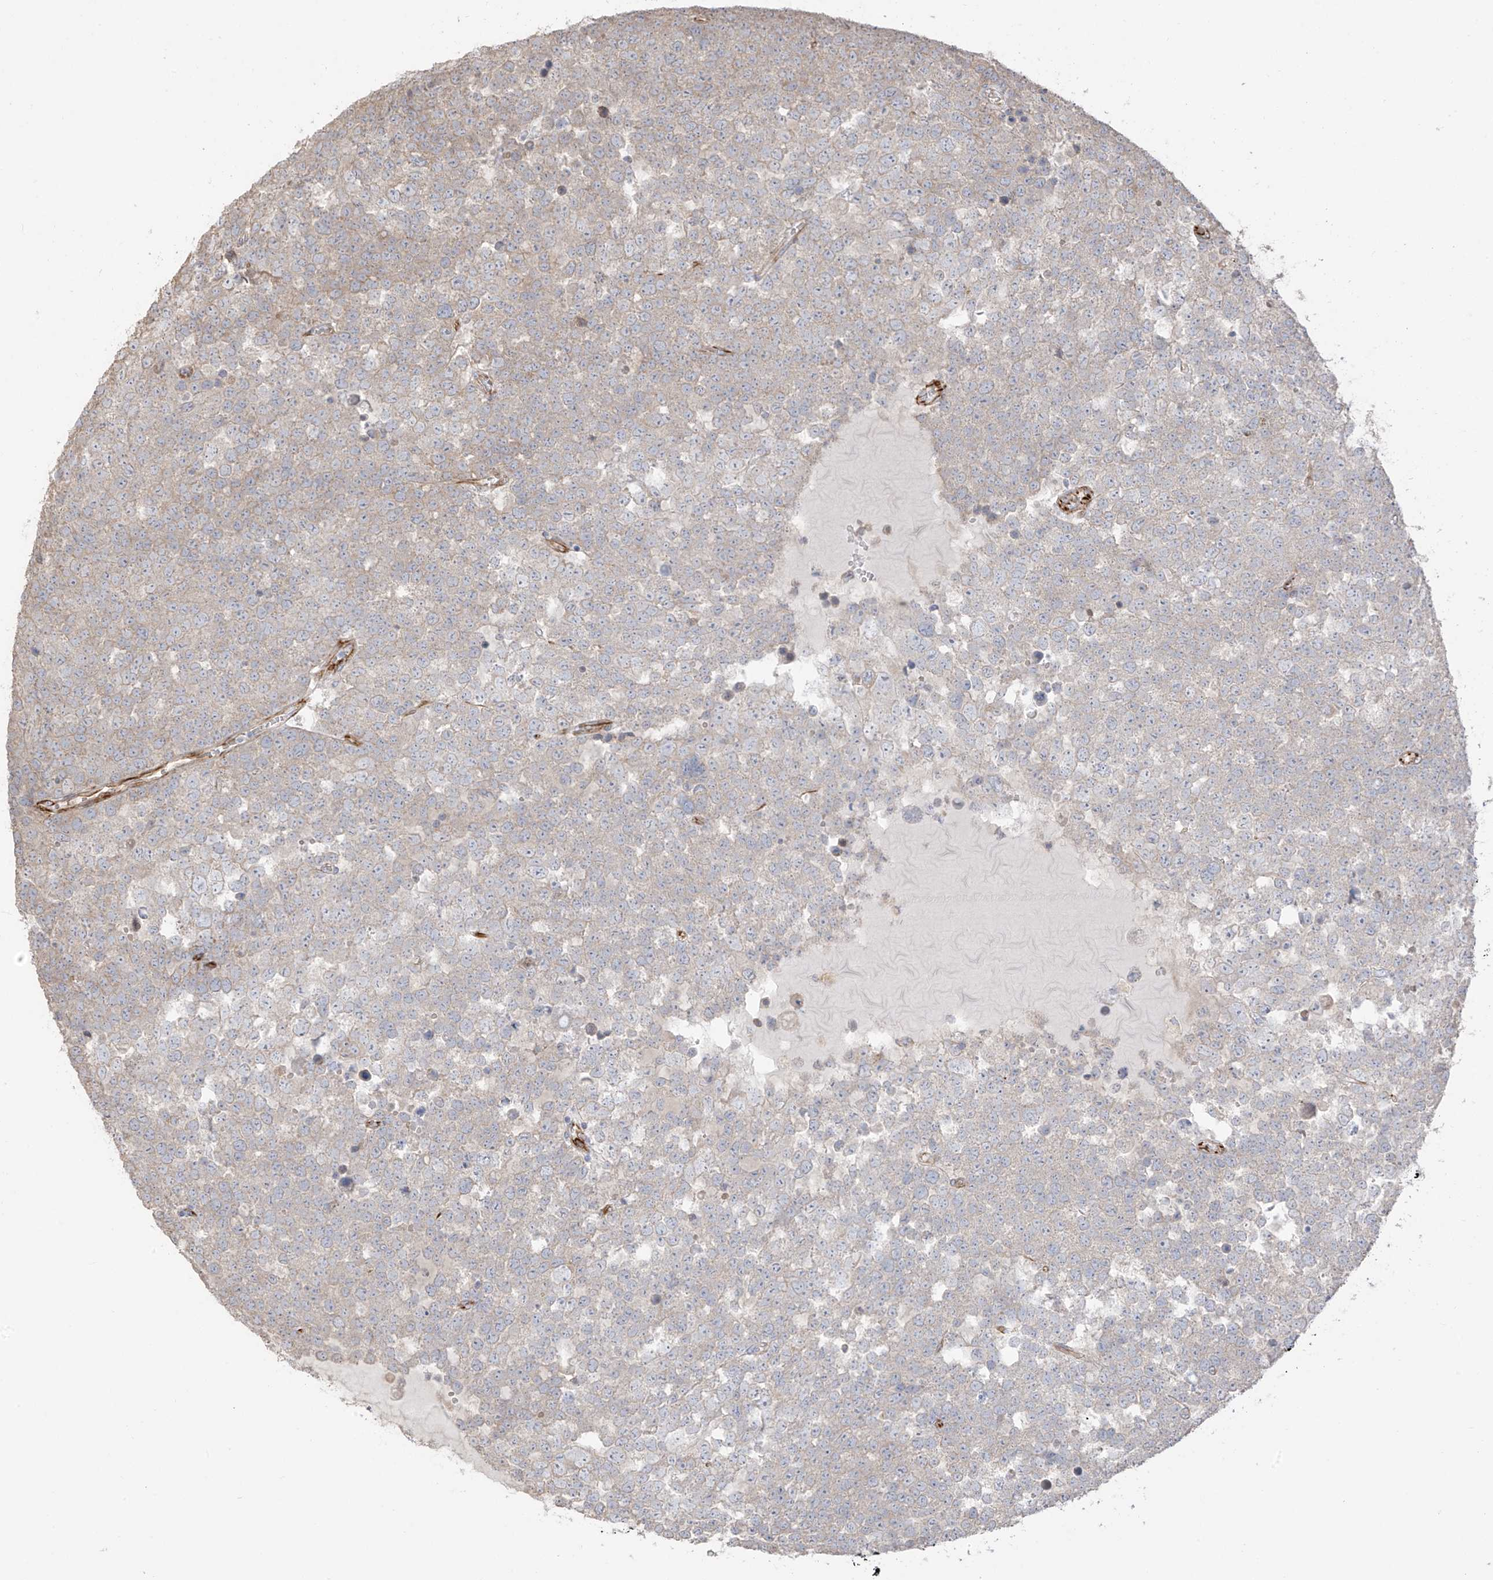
{"staining": {"intensity": "weak", "quantity": "<25%", "location": "cytoplasmic/membranous"}, "tissue": "testis cancer", "cell_type": "Tumor cells", "image_type": "cancer", "snomed": [{"axis": "morphology", "description": "Seminoma, NOS"}, {"axis": "topography", "description": "Testis"}], "caption": "Tumor cells are negative for protein expression in human testis cancer.", "gene": "DCDC2", "patient": {"sex": "male", "age": 71}}